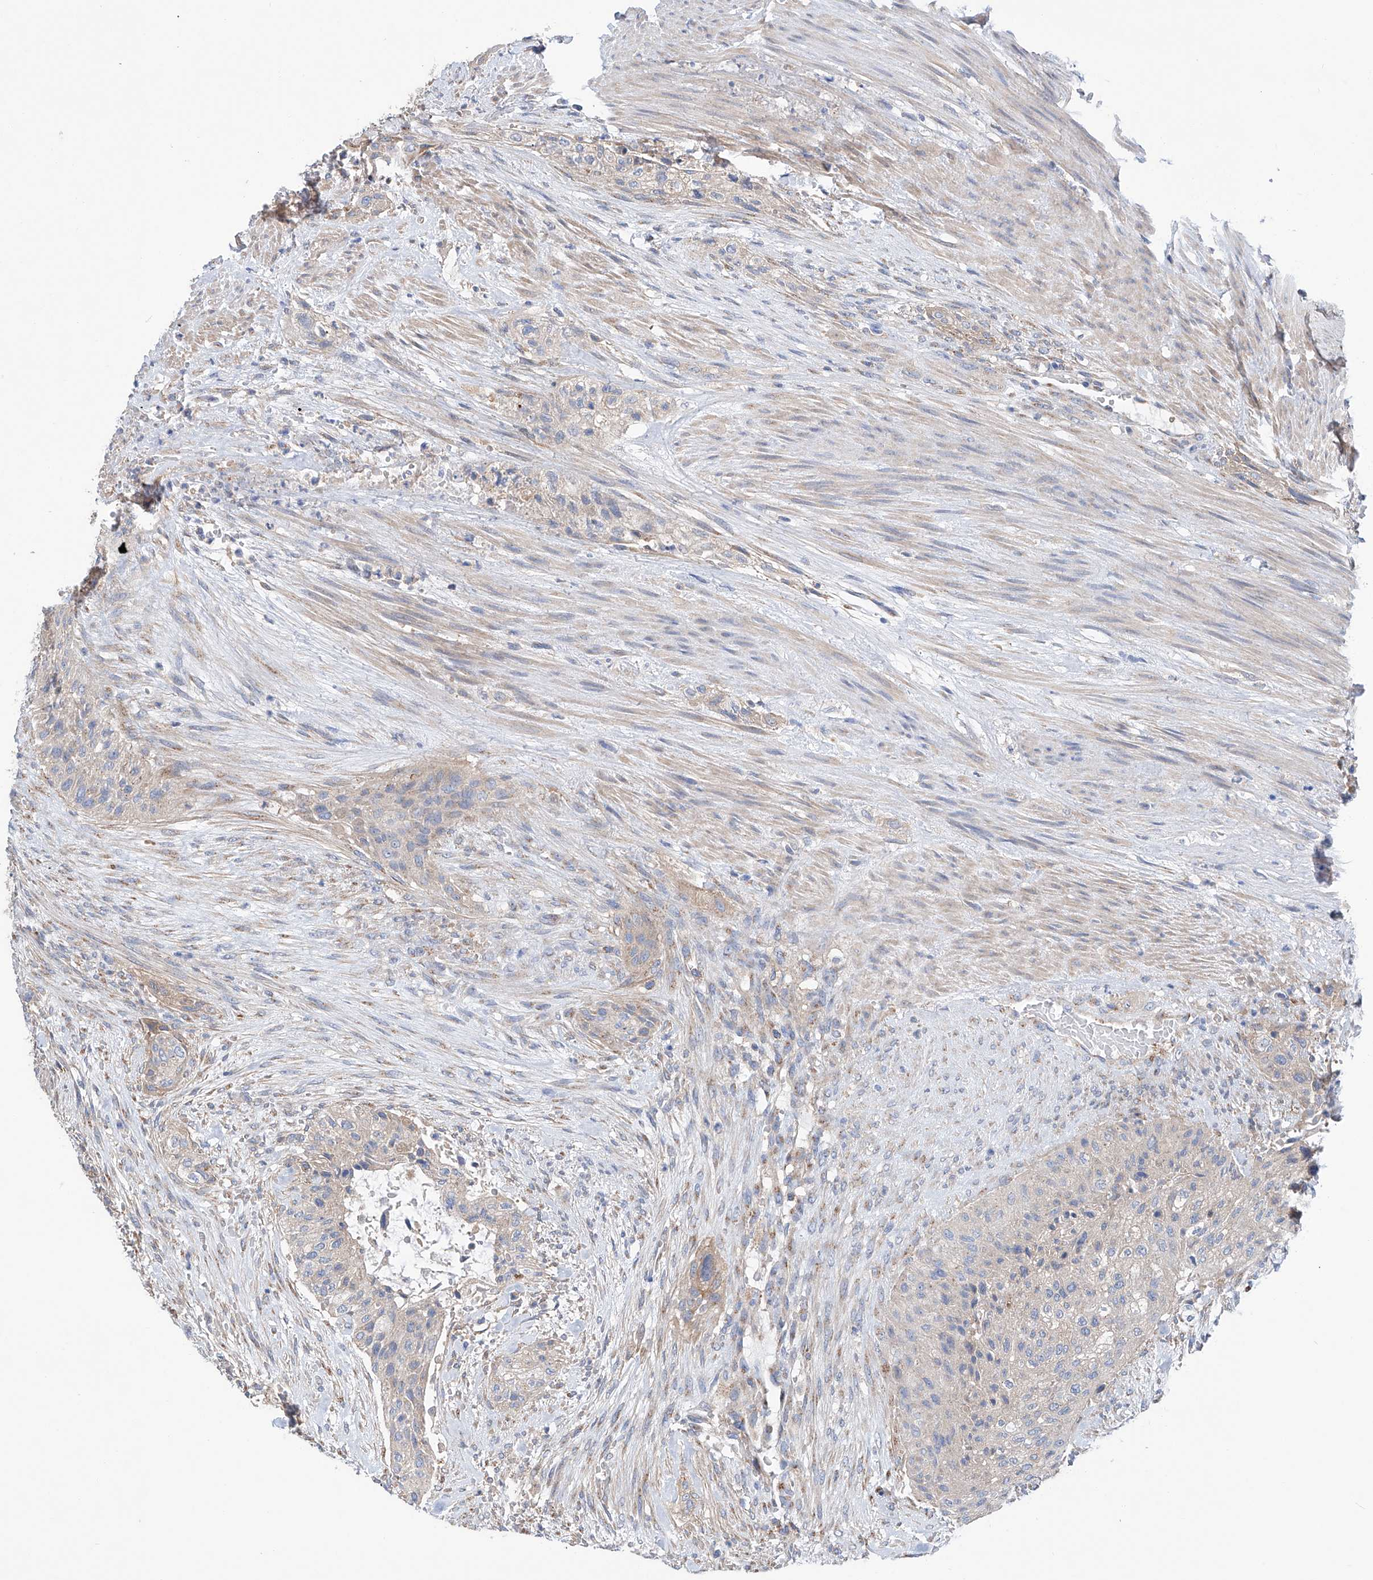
{"staining": {"intensity": "weak", "quantity": "<25%", "location": "cytoplasmic/membranous"}, "tissue": "urothelial cancer", "cell_type": "Tumor cells", "image_type": "cancer", "snomed": [{"axis": "morphology", "description": "Urothelial carcinoma, High grade"}, {"axis": "topography", "description": "Urinary bladder"}], "caption": "This is a image of immunohistochemistry (IHC) staining of urothelial carcinoma (high-grade), which shows no positivity in tumor cells.", "gene": "SLC22A7", "patient": {"sex": "male", "age": 35}}